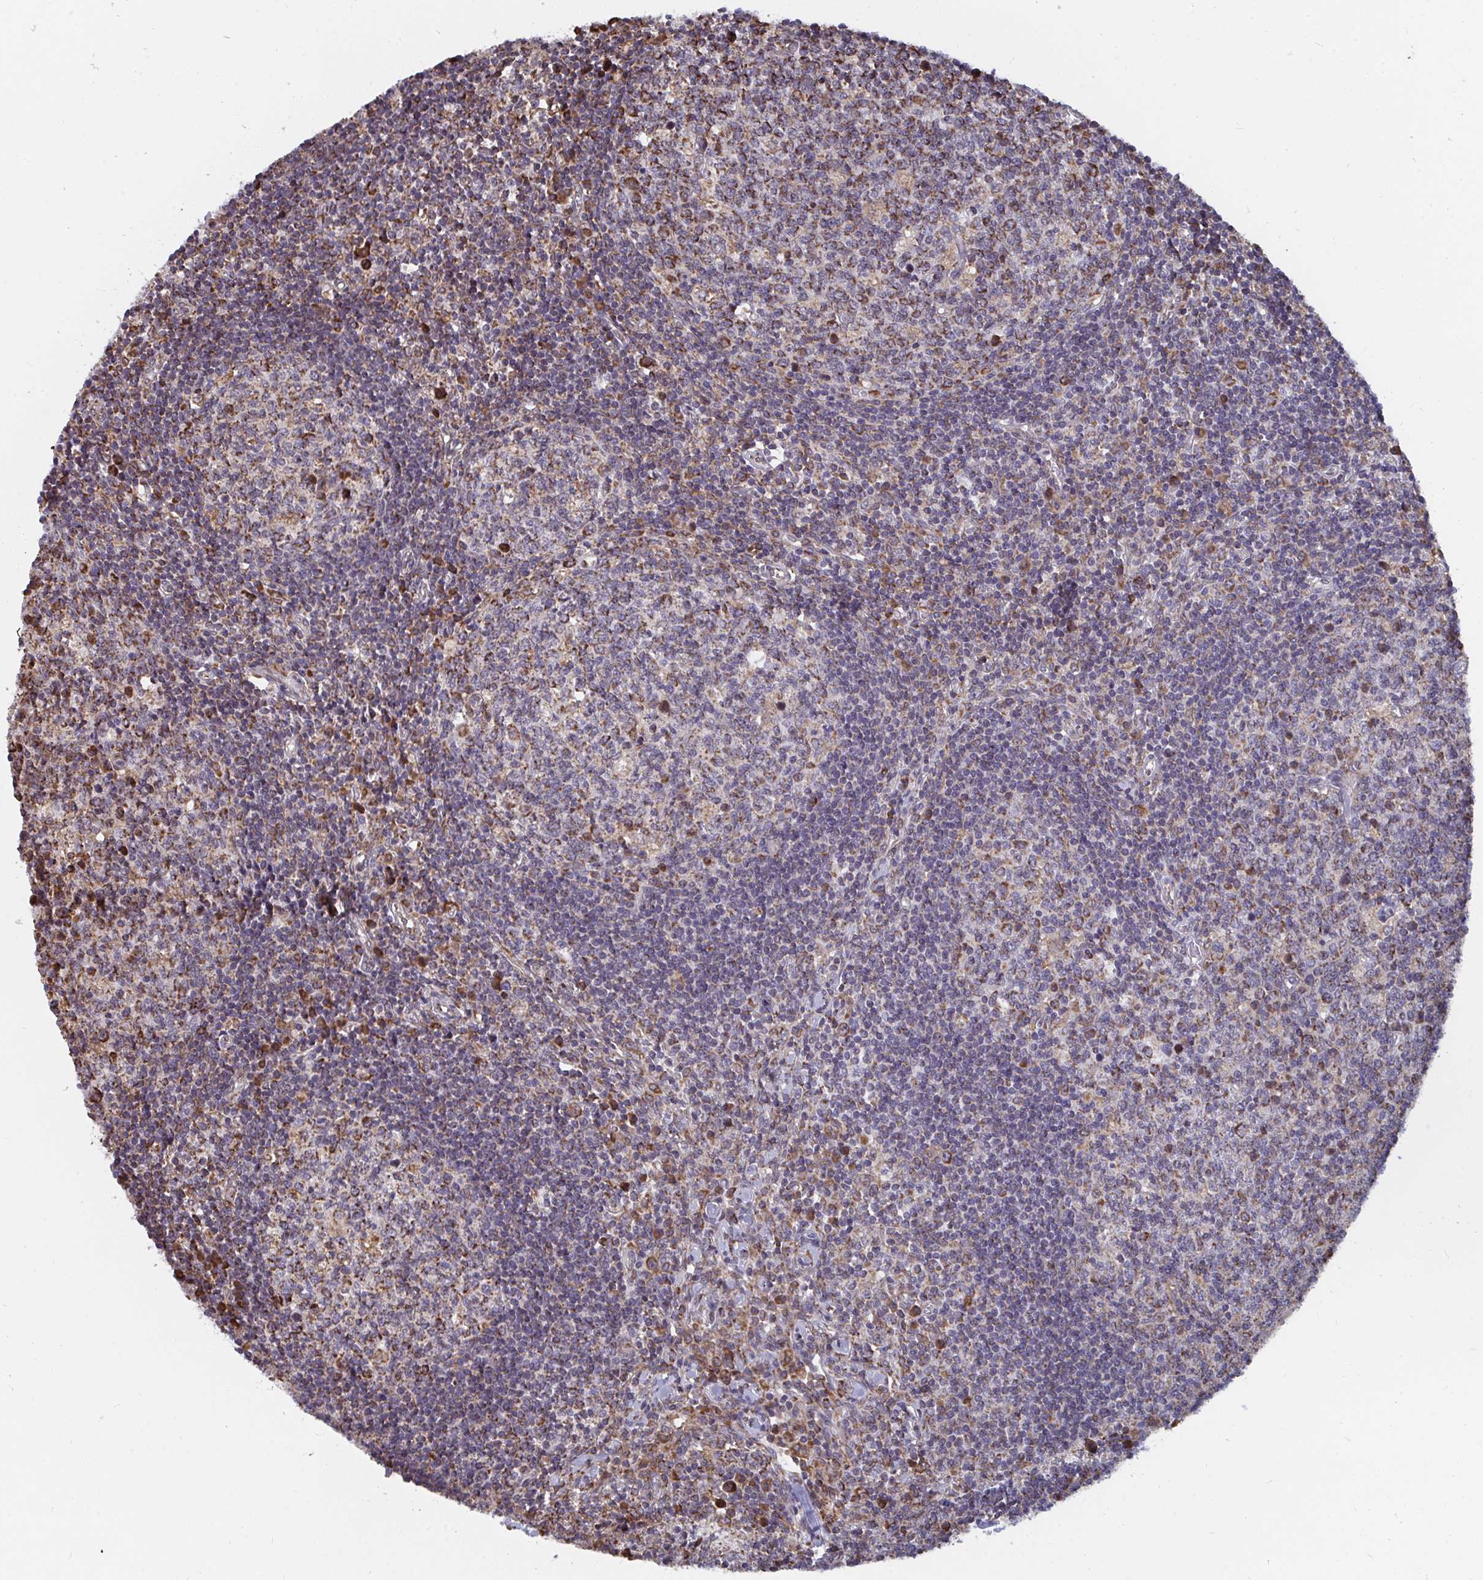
{"staining": {"intensity": "moderate", "quantity": "25%-75%", "location": "cytoplasmic/membranous"}, "tissue": "lymph node", "cell_type": "Germinal center cells", "image_type": "normal", "snomed": [{"axis": "morphology", "description": "Normal tissue, NOS"}, {"axis": "topography", "description": "Lymph node"}], "caption": "The immunohistochemical stain shows moderate cytoplasmic/membranous positivity in germinal center cells of normal lymph node. (brown staining indicates protein expression, while blue staining denotes nuclei).", "gene": "ELAVL1", "patient": {"sex": "male", "age": 67}}